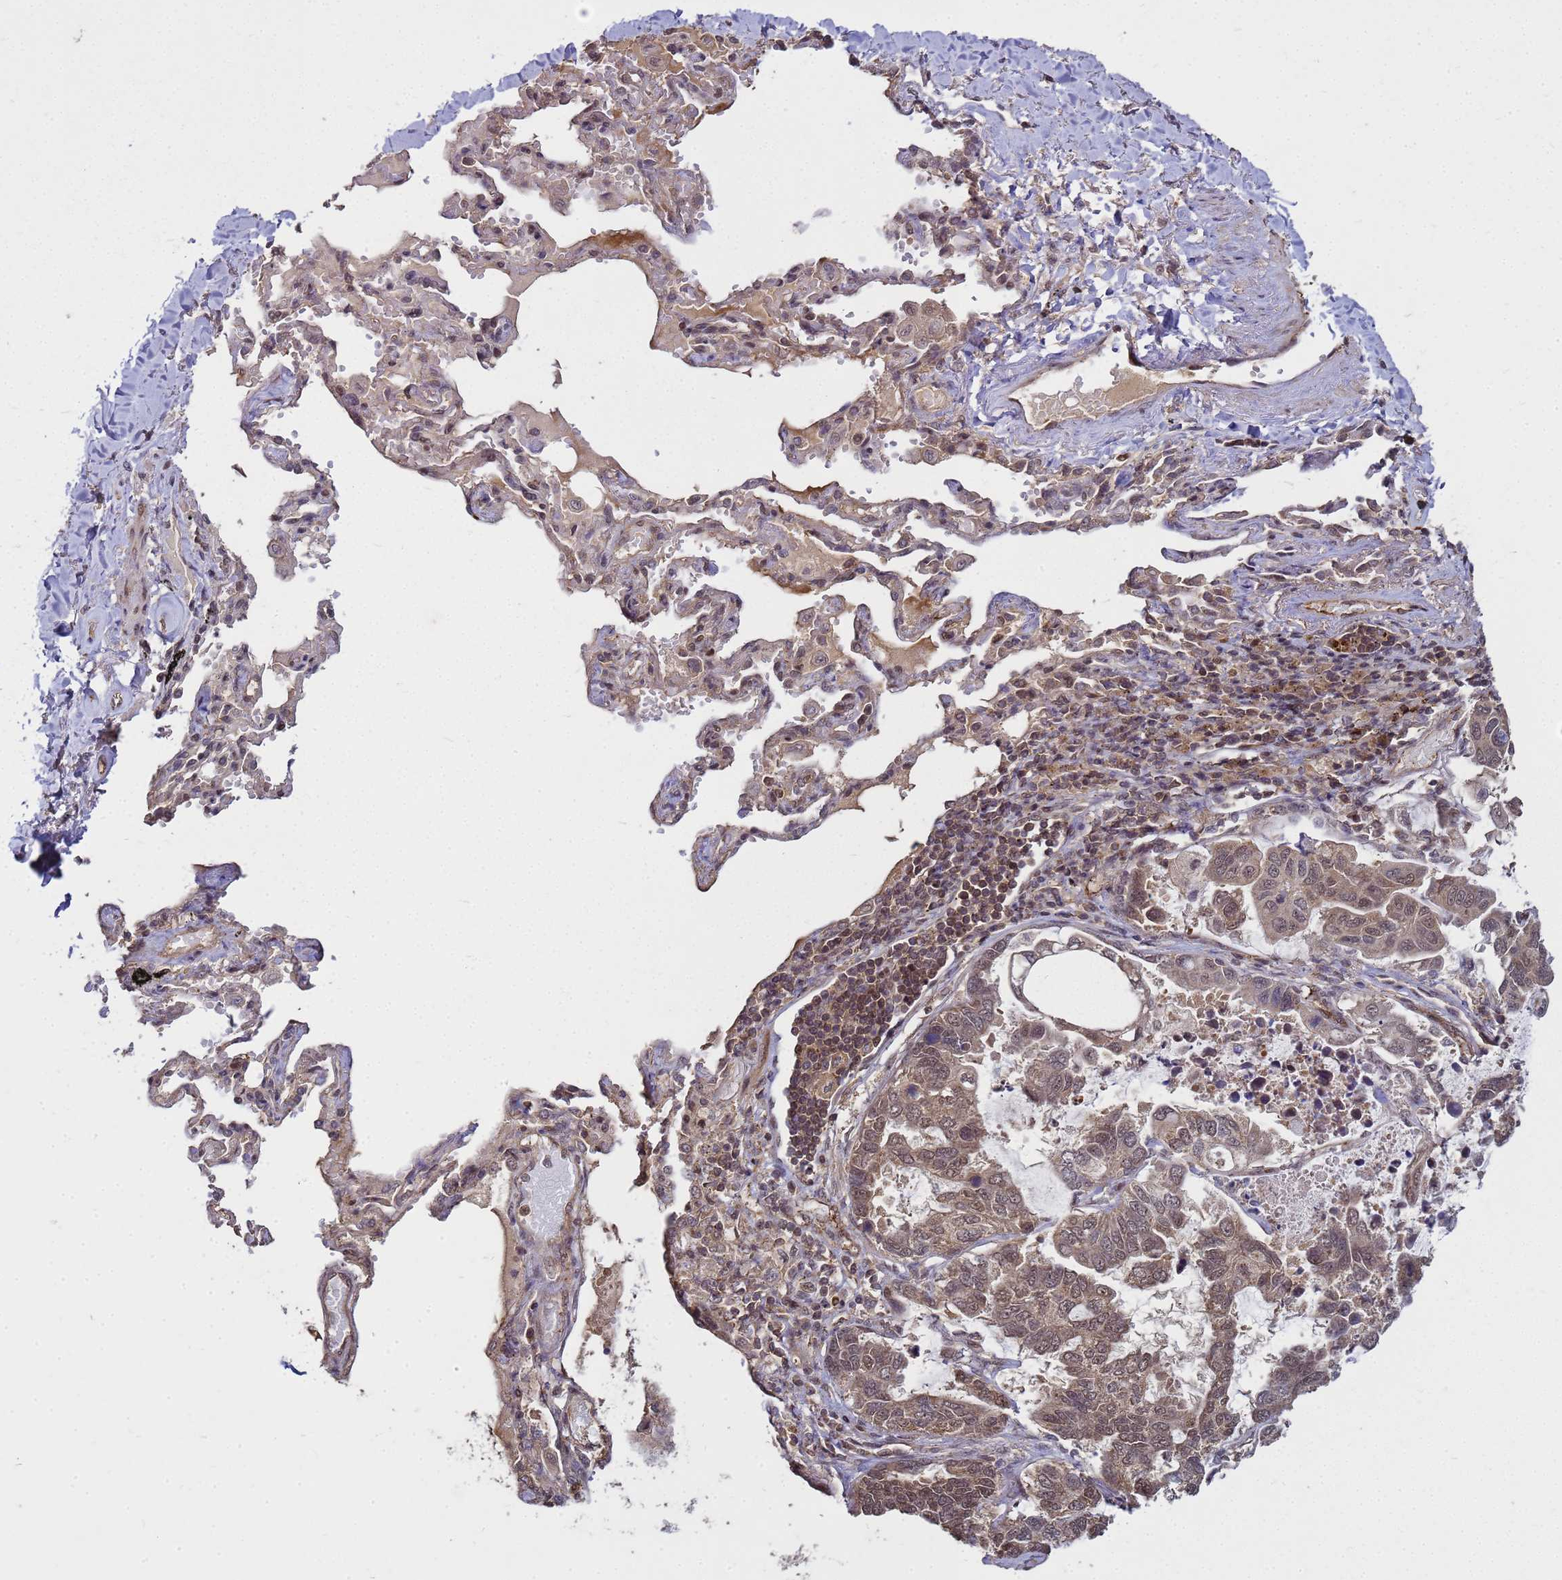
{"staining": {"intensity": "weak", "quantity": ">75%", "location": "cytoplasmic/membranous,nuclear"}, "tissue": "lung cancer", "cell_type": "Tumor cells", "image_type": "cancer", "snomed": [{"axis": "morphology", "description": "Adenocarcinoma, NOS"}, {"axis": "topography", "description": "Lung"}], "caption": "Lung adenocarcinoma tissue demonstrates weak cytoplasmic/membranous and nuclear staining in about >75% of tumor cells, visualized by immunohistochemistry.", "gene": "CRBN", "patient": {"sex": "male", "age": 64}}